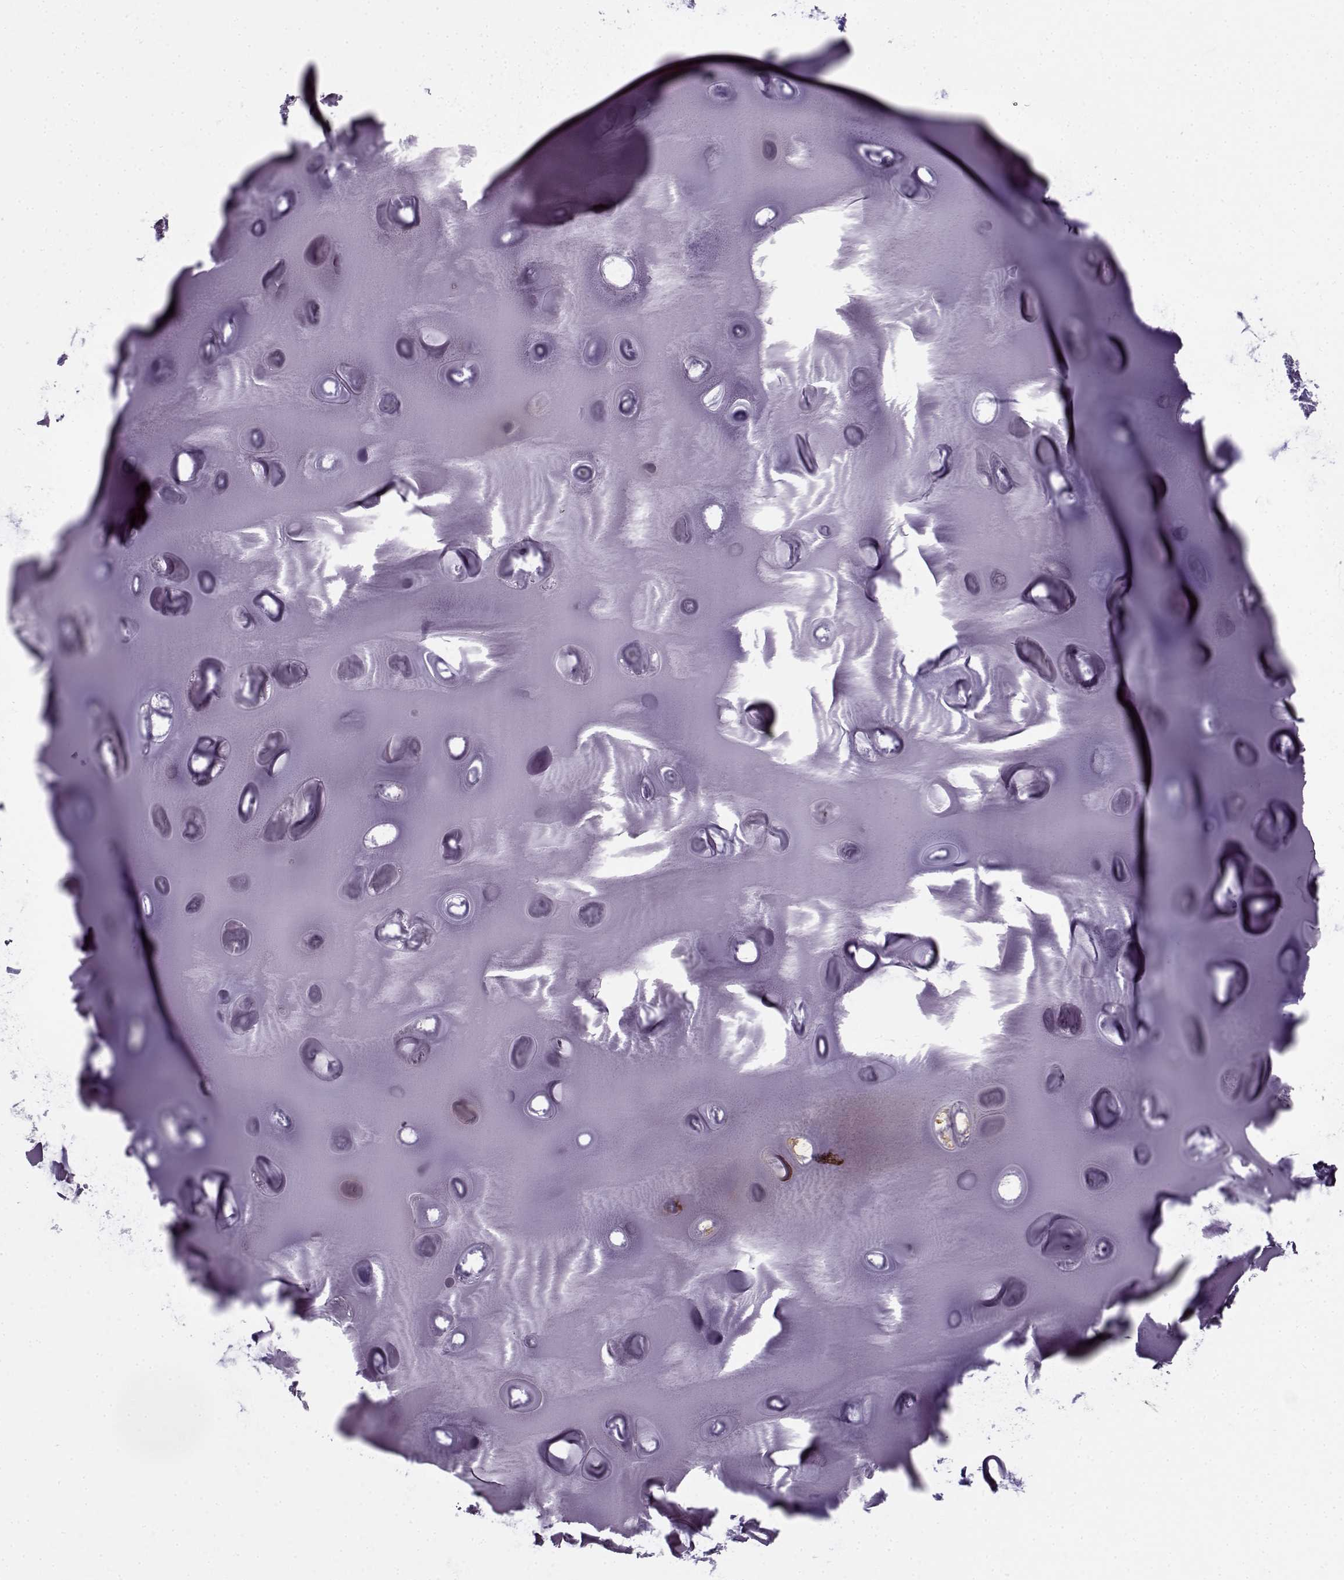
{"staining": {"intensity": "negative", "quantity": "none", "location": "none"}, "tissue": "soft tissue", "cell_type": "Chondrocytes", "image_type": "normal", "snomed": [{"axis": "morphology", "description": "Normal tissue, NOS"}, {"axis": "morphology", "description": "Squamous cell carcinoma, NOS"}, {"axis": "topography", "description": "Cartilage tissue"}, {"axis": "topography", "description": "Lung"}], "caption": "This image is of benign soft tissue stained with IHC to label a protein in brown with the nuclei are counter-stained blue. There is no expression in chondrocytes.", "gene": "RP1L1", "patient": {"sex": "male", "age": 66}}